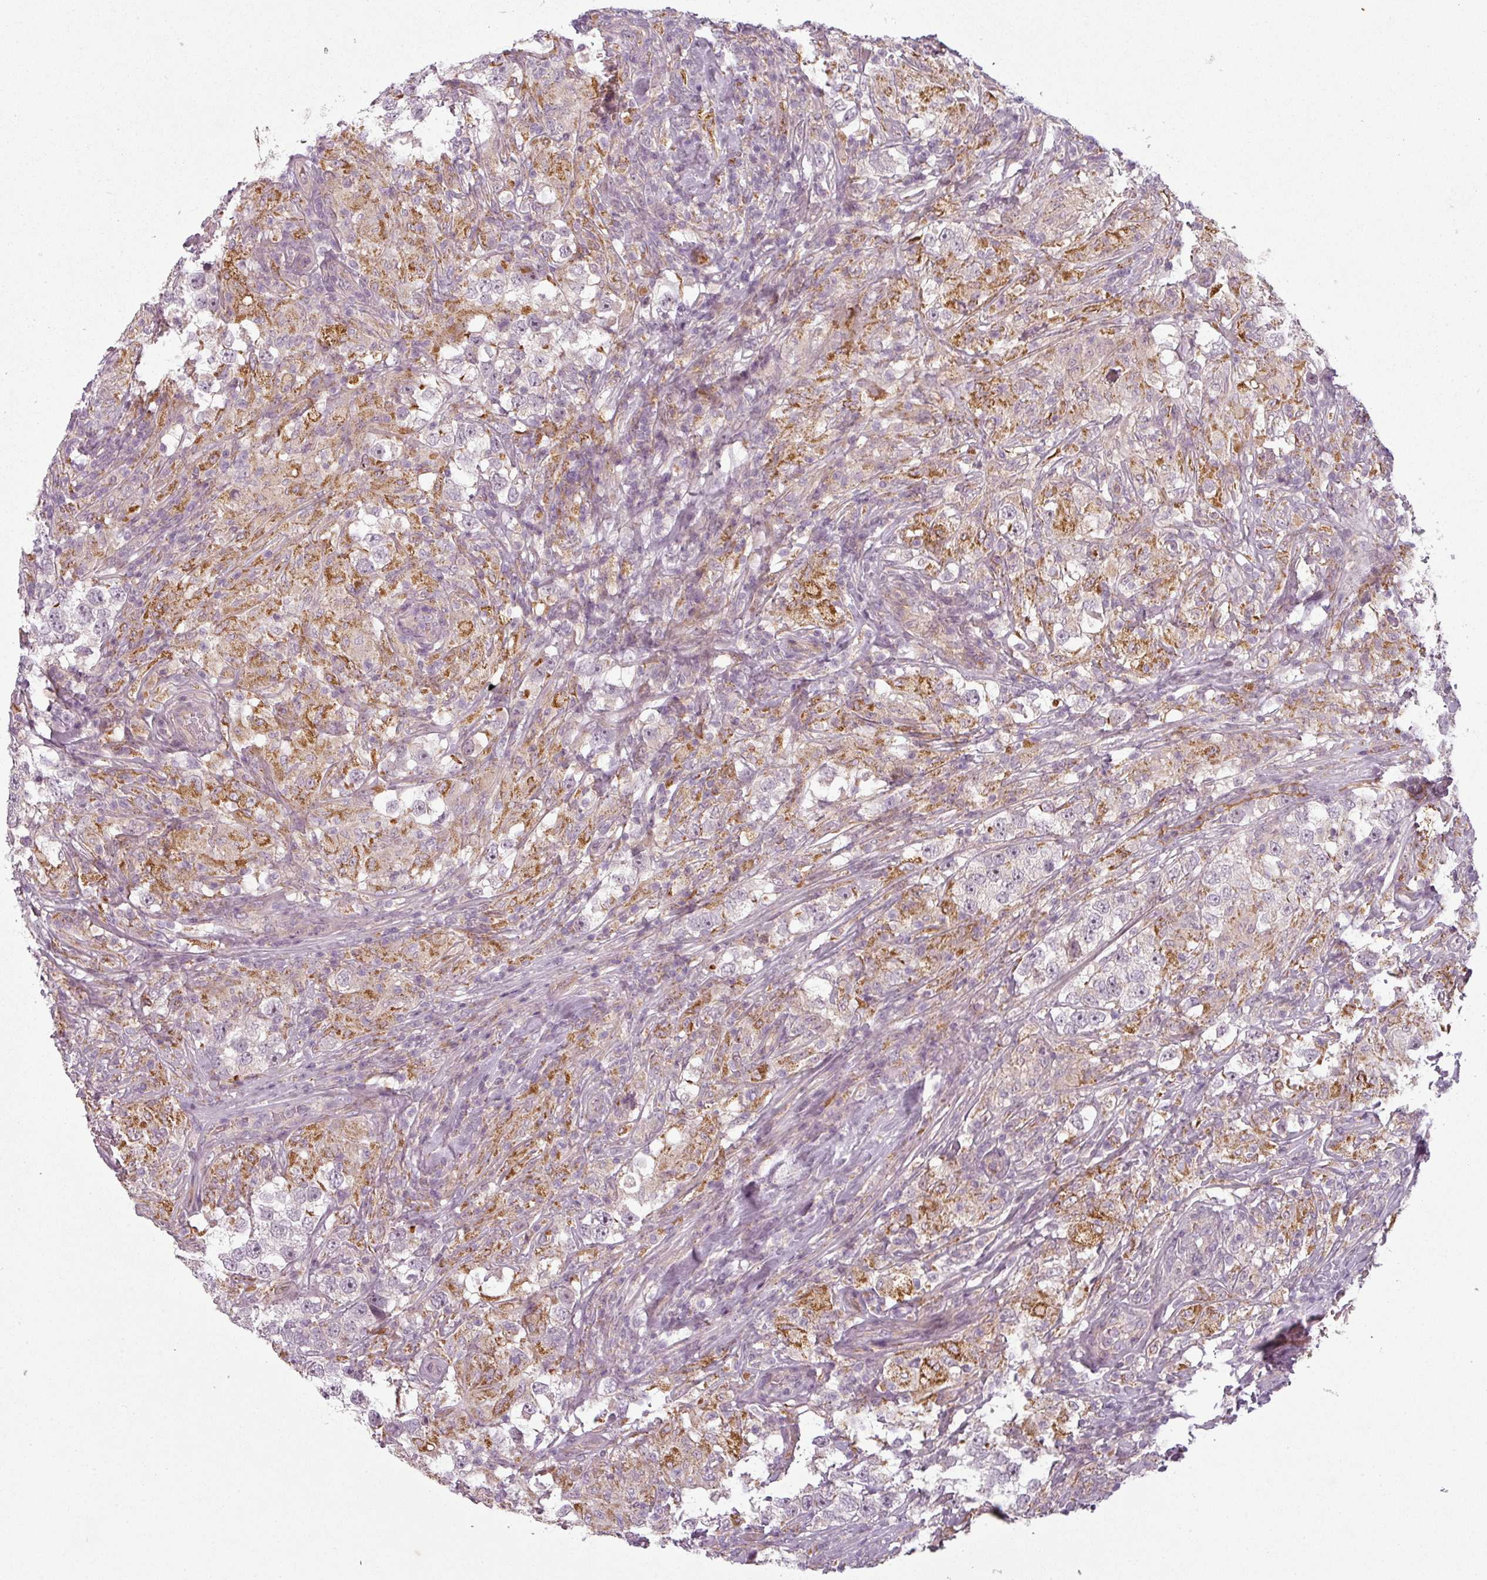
{"staining": {"intensity": "negative", "quantity": "none", "location": "none"}, "tissue": "testis cancer", "cell_type": "Tumor cells", "image_type": "cancer", "snomed": [{"axis": "morphology", "description": "Seminoma, NOS"}, {"axis": "topography", "description": "Testis"}], "caption": "Testis cancer (seminoma) was stained to show a protein in brown. There is no significant positivity in tumor cells.", "gene": "SLC16A9", "patient": {"sex": "male", "age": 46}}